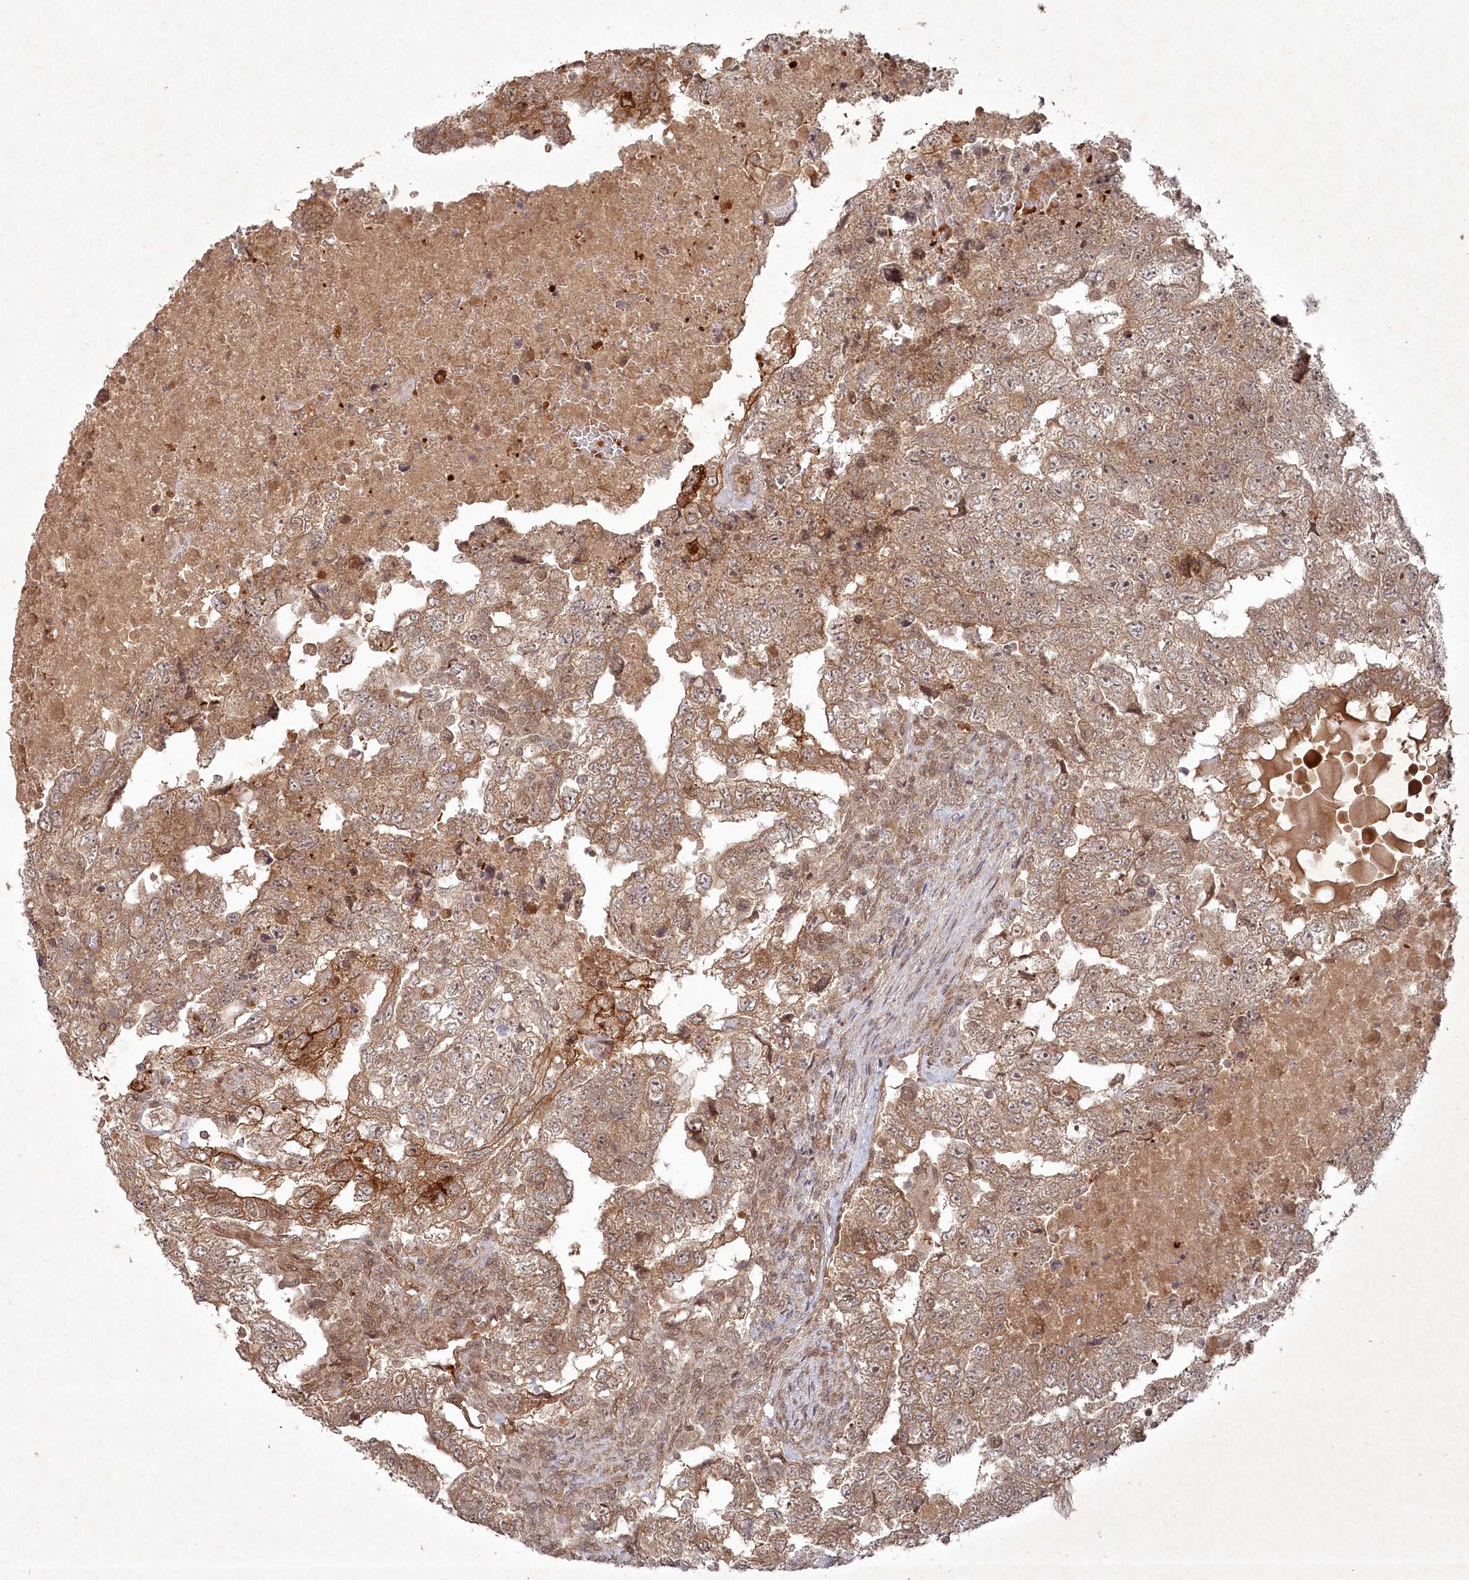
{"staining": {"intensity": "moderate", "quantity": ">75%", "location": "cytoplasmic/membranous"}, "tissue": "testis cancer", "cell_type": "Tumor cells", "image_type": "cancer", "snomed": [{"axis": "morphology", "description": "Carcinoma, Embryonal, NOS"}, {"axis": "topography", "description": "Testis"}], "caption": "High-power microscopy captured an IHC histopathology image of testis cancer, revealing moderate cytoplasmic/membranous positivity in about >75% of tumor cells.", "gene": "FBXL17", "patient": {"sex": "male", "age": 36}}